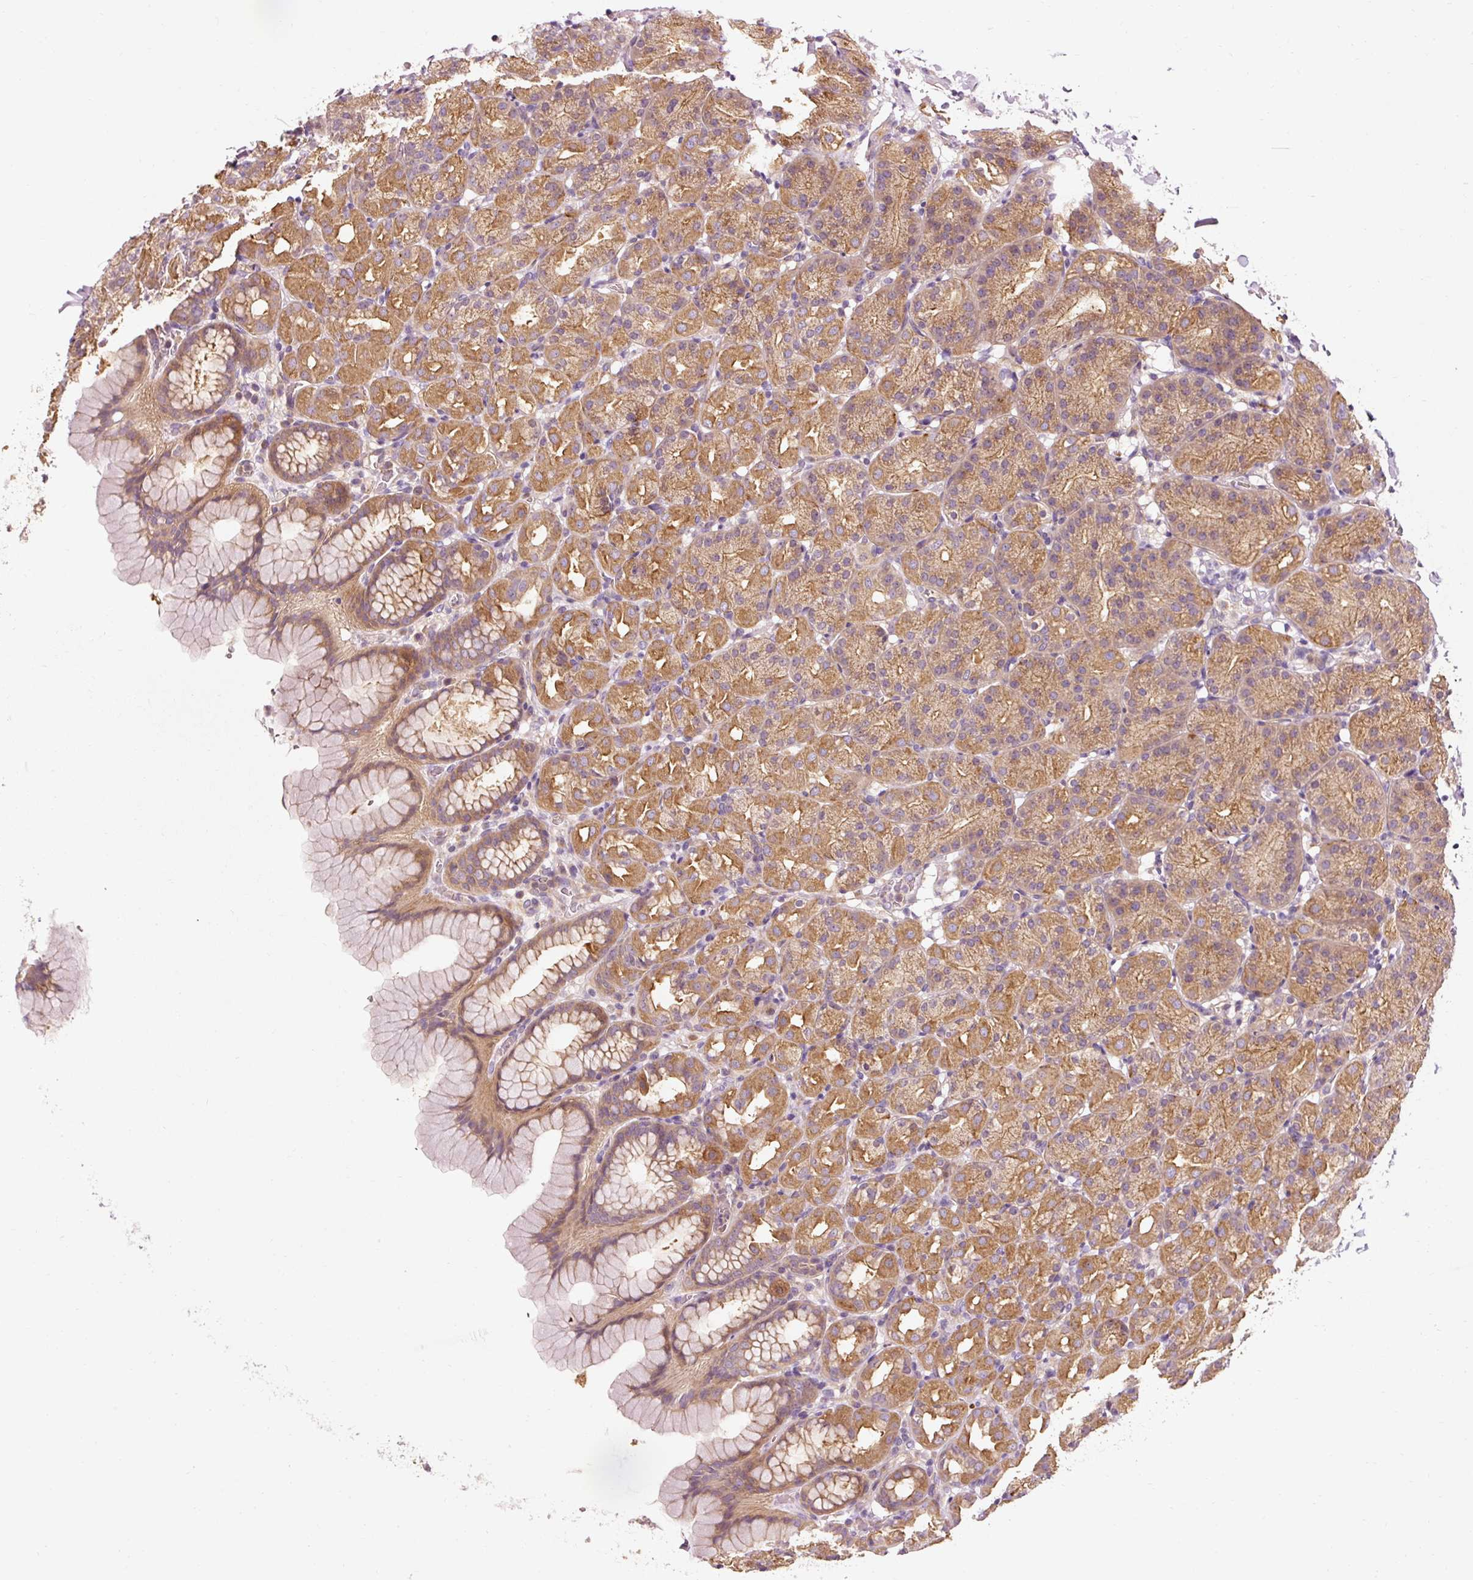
{"staining": {"intensity": "moderate", "quantity": ">75%", "location": "cytoplasmic/membranous"}, "tissue": "stomach", "cell_type": "Glandular cells", "image_type": "normal", "snomed": [{"axis": "morphology", "description": "Normal tissue, NOS"}, {"axis": "topography", "description": "Stomach, upper"}], "caption": "Protein expression analysis of unremarkable human stomach reveals moderate cytoplasmic/membranous expression in about >75% of glandular cells. (DAB (3,3'-diaminobenzidine) IHC, brown staining for protein, blue staining for nuclei).", "gene": "NAPA", "patient": {"sex": "female", "age": 81}}